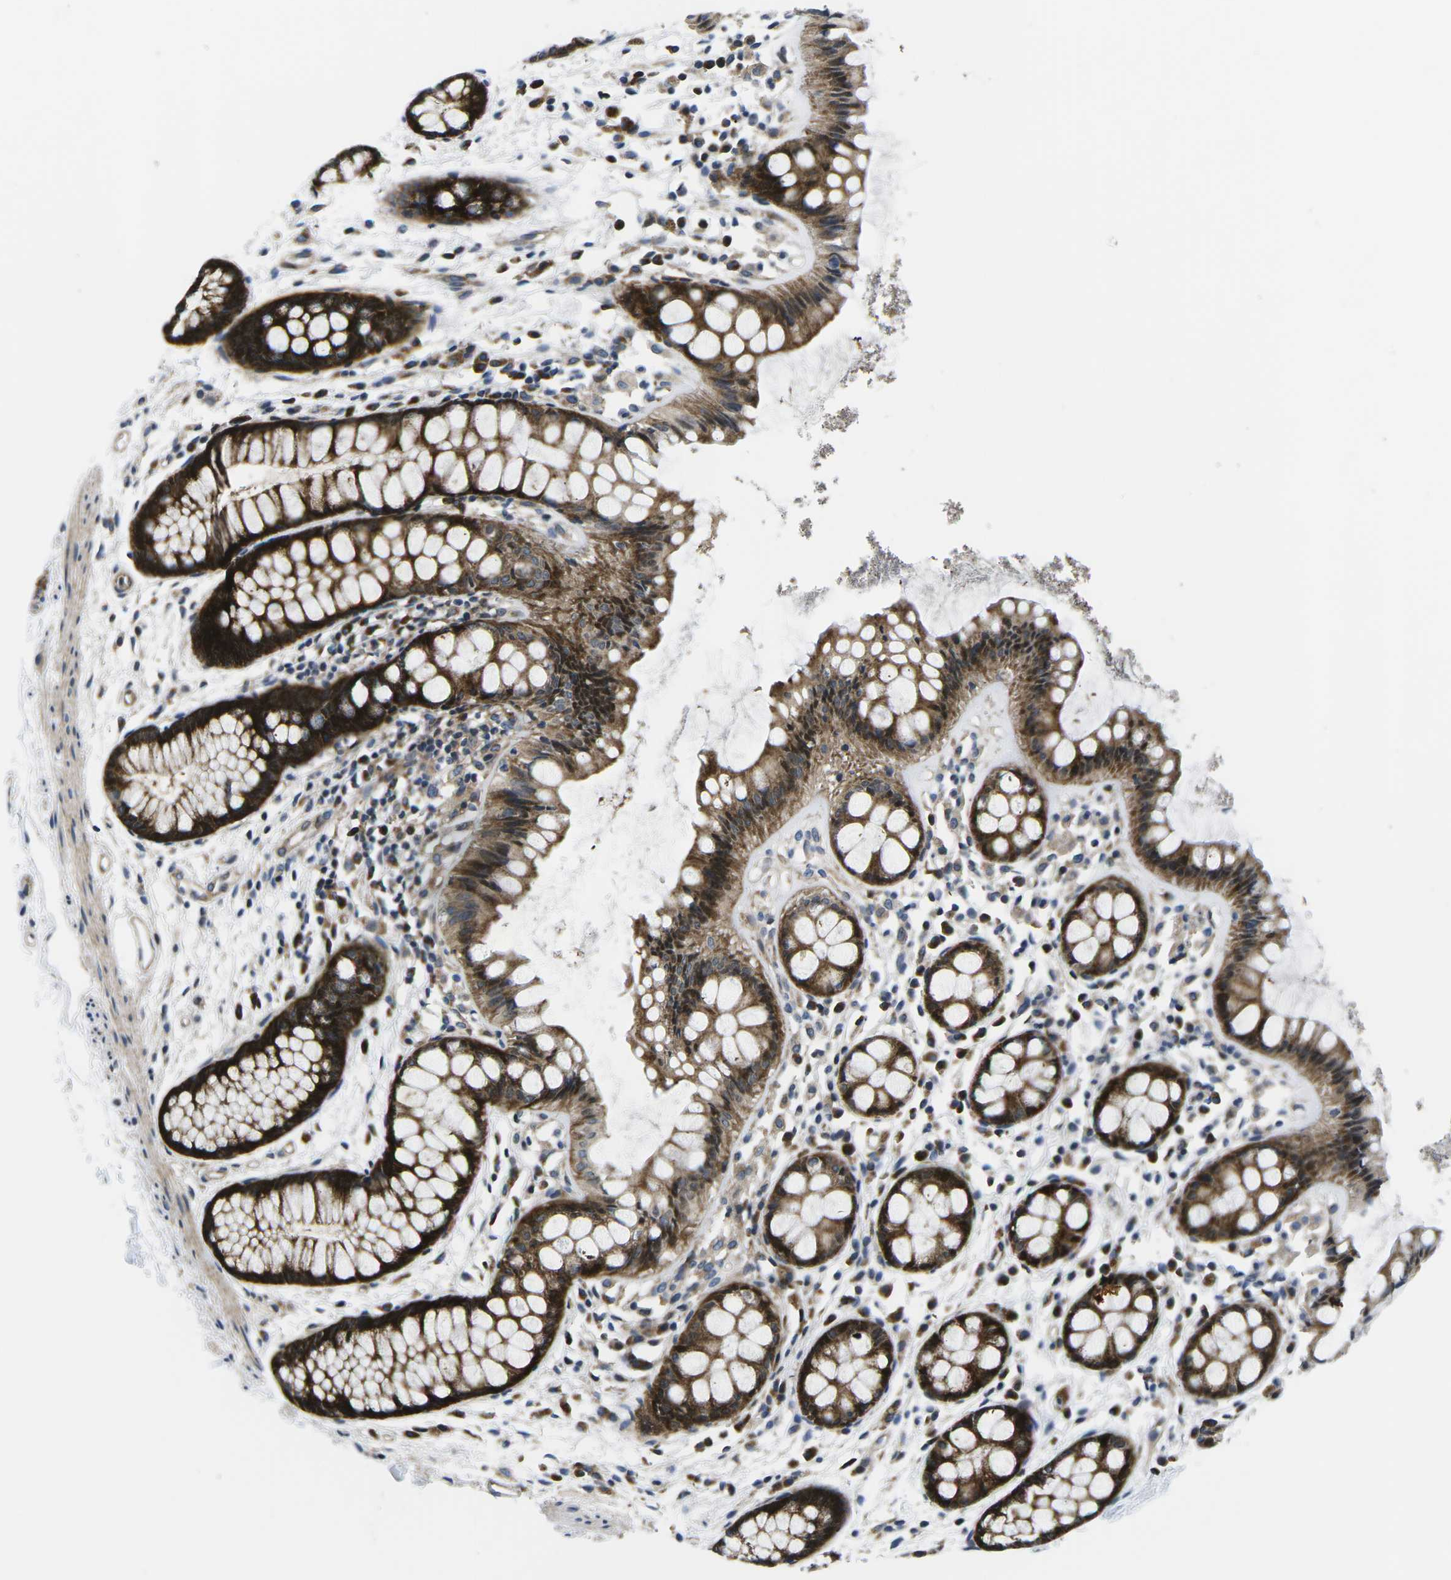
{"staining": {"intensity": "strong", "quantity": ">75%", "location": "cytoplasmic/membranous"}, "tissue": "rectum", "cell_type": "Glandular cells", "image_type": "normal", "snomed": [{"axis": "morphology", "description": "Normal tissue, NOS"}, {"axis": "topography", "description": "Rectum"}], "caption": "Protein staining of benign rectum exhibits strong cytoplasmic/membranous staining in approximately >75% of glandular cells. The protein is stained brown, and the nuclei are stained in blue (DAB (3,3'-diaminobenzidine) IHC with brightfield microscopy, high magnification).", "gene": "EIF4E", "patient": {"sex": "female", "age": 66}}